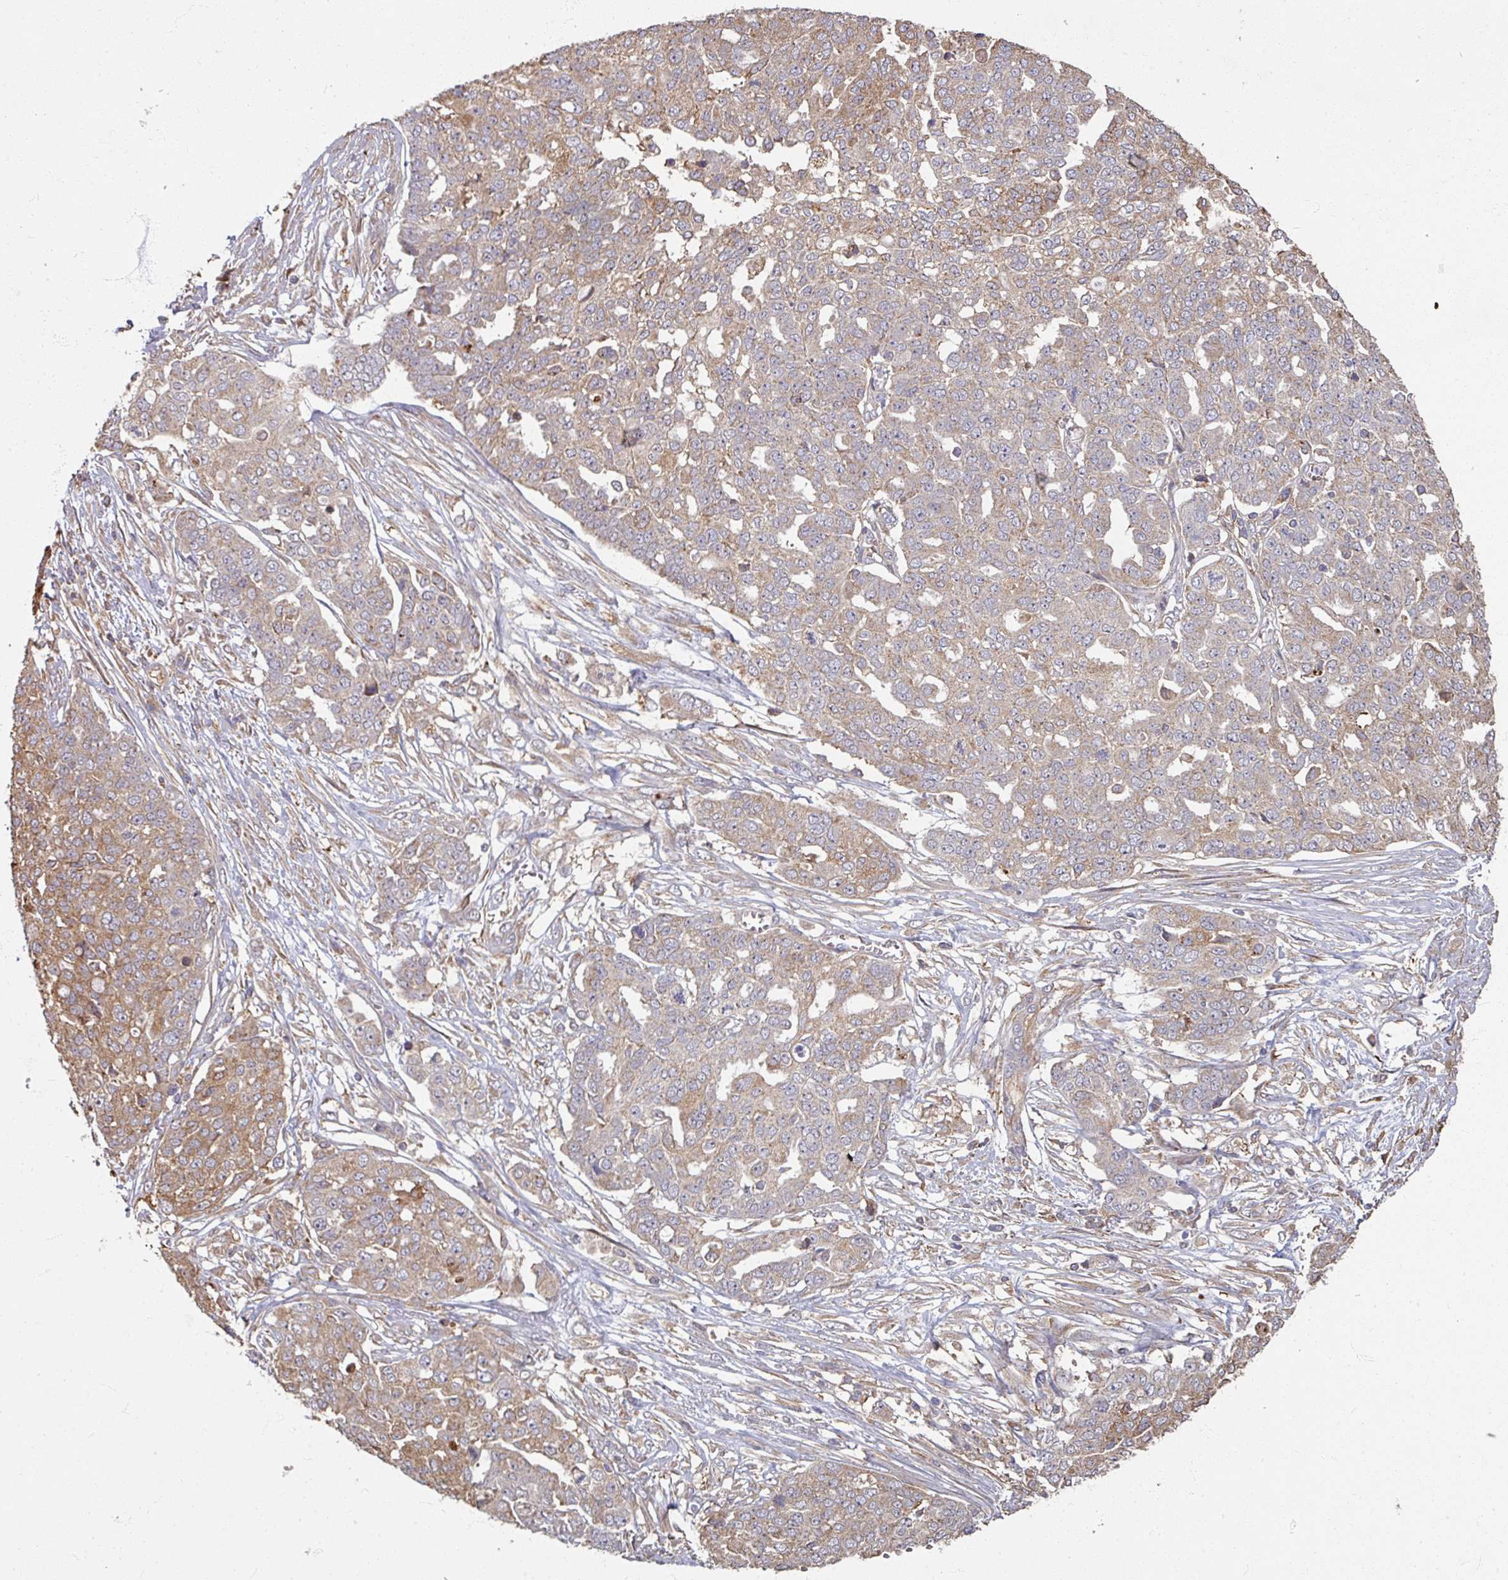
{"staining": {"intensity": "moderate", "quantity": "25%-75%", "location": "cytoplasmic/membranous"}, "tissue": "ovarian cancer", "cell_type": "Tumor cells", "image_type": "cancer", "snomed": [{"axis": "morphology", "description": "Cystadenocarcinoma, serous, NOS"}, {"axis": "topography", "description": "Soft tissue"}, {"axis": "topography", "description": "Ovary"}], "caption": "A brown stain labels moderate cytoplasmic/membranous staining of a protein in human ovarian serous cystadenocarcinoma tumor cells. Using DAB (3,3'-diaminobenzidine) (brown) and hematoxylin (blue) stains, captured at high magnification using brightfield microscopy.", "gene": "CCDC68", "patient": {"sex": "female", "age": 57}}